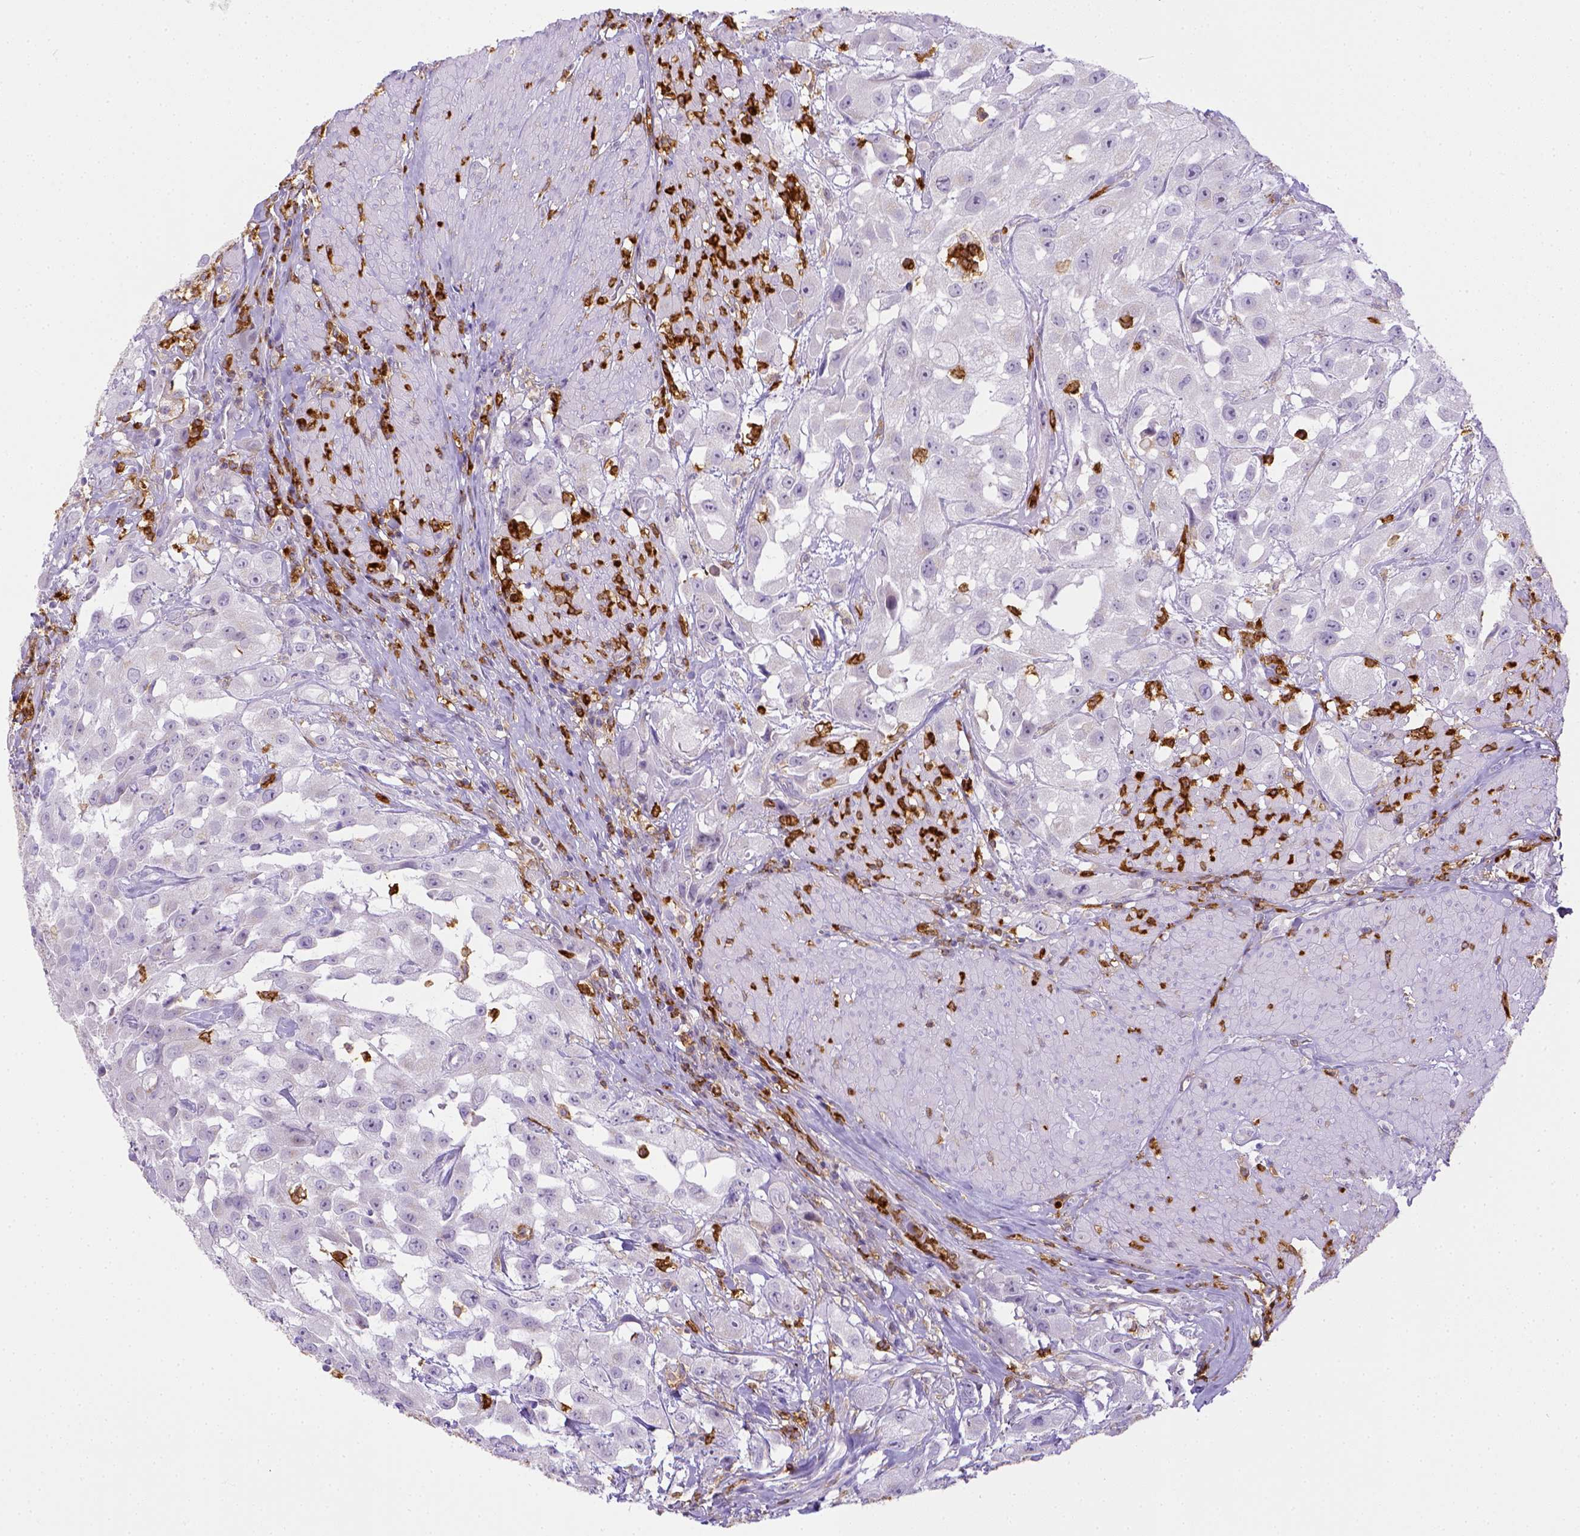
{"staining": {"intensity": "negative", "quantity": "none", "location": "none"}, "tissue": "urothelial cancer", "cell_type": "Tumor cells", "image_type": "cancer", "snomed": [{"axis": "morphology", "description": "Urothelial carcinoma, High grade"}, {"axis": "topography", "description": "Urinary bladder"}], "caption": "High power microscopy photomicrograph of an IHC image of urothelial cancer, revealing no significant positivity in tumor cells.", "gene": "ITGAM", "patient": {"sex": "male", "age": 79}}